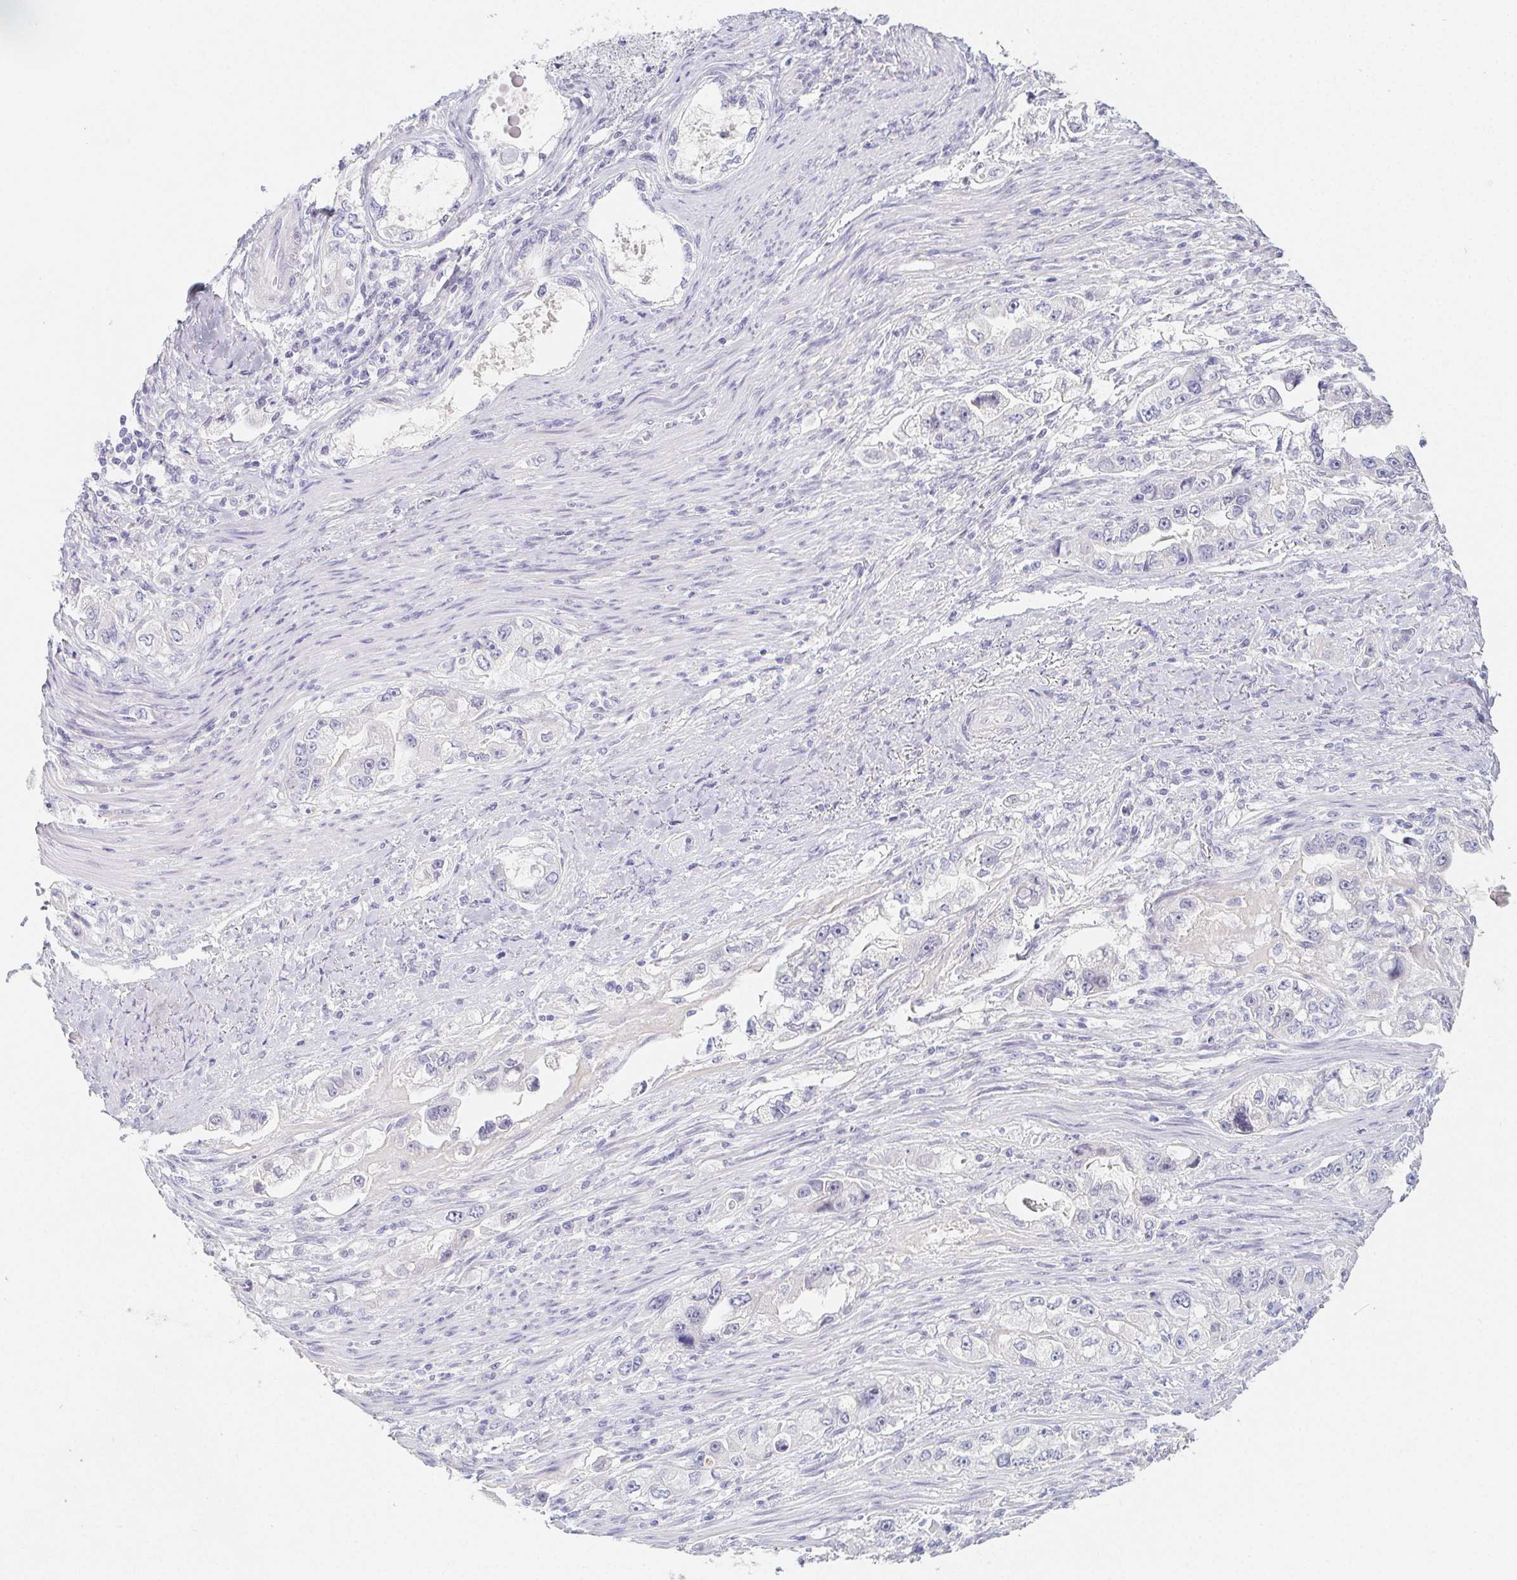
{"staining": {"intensity": "negative", "quantity": "none", "location": "none"}, "tissue": "stomach cancer", "cell_type": "Tumor cells", "image_type": "cancer", "snomed": [{"axis": "morphology", "description": "Adenocarcinoma, NOS"}, {"axis": "topography", "description": "Stomach, lower"}], "caption": "Stomach cancer (adenocarcinoma) stained for a protein using immunohistochemistry (IHC) shows no staining tumor cells.", "gene": "GLIPR1L1", "patient": {"sex": "female", "age": 93}}